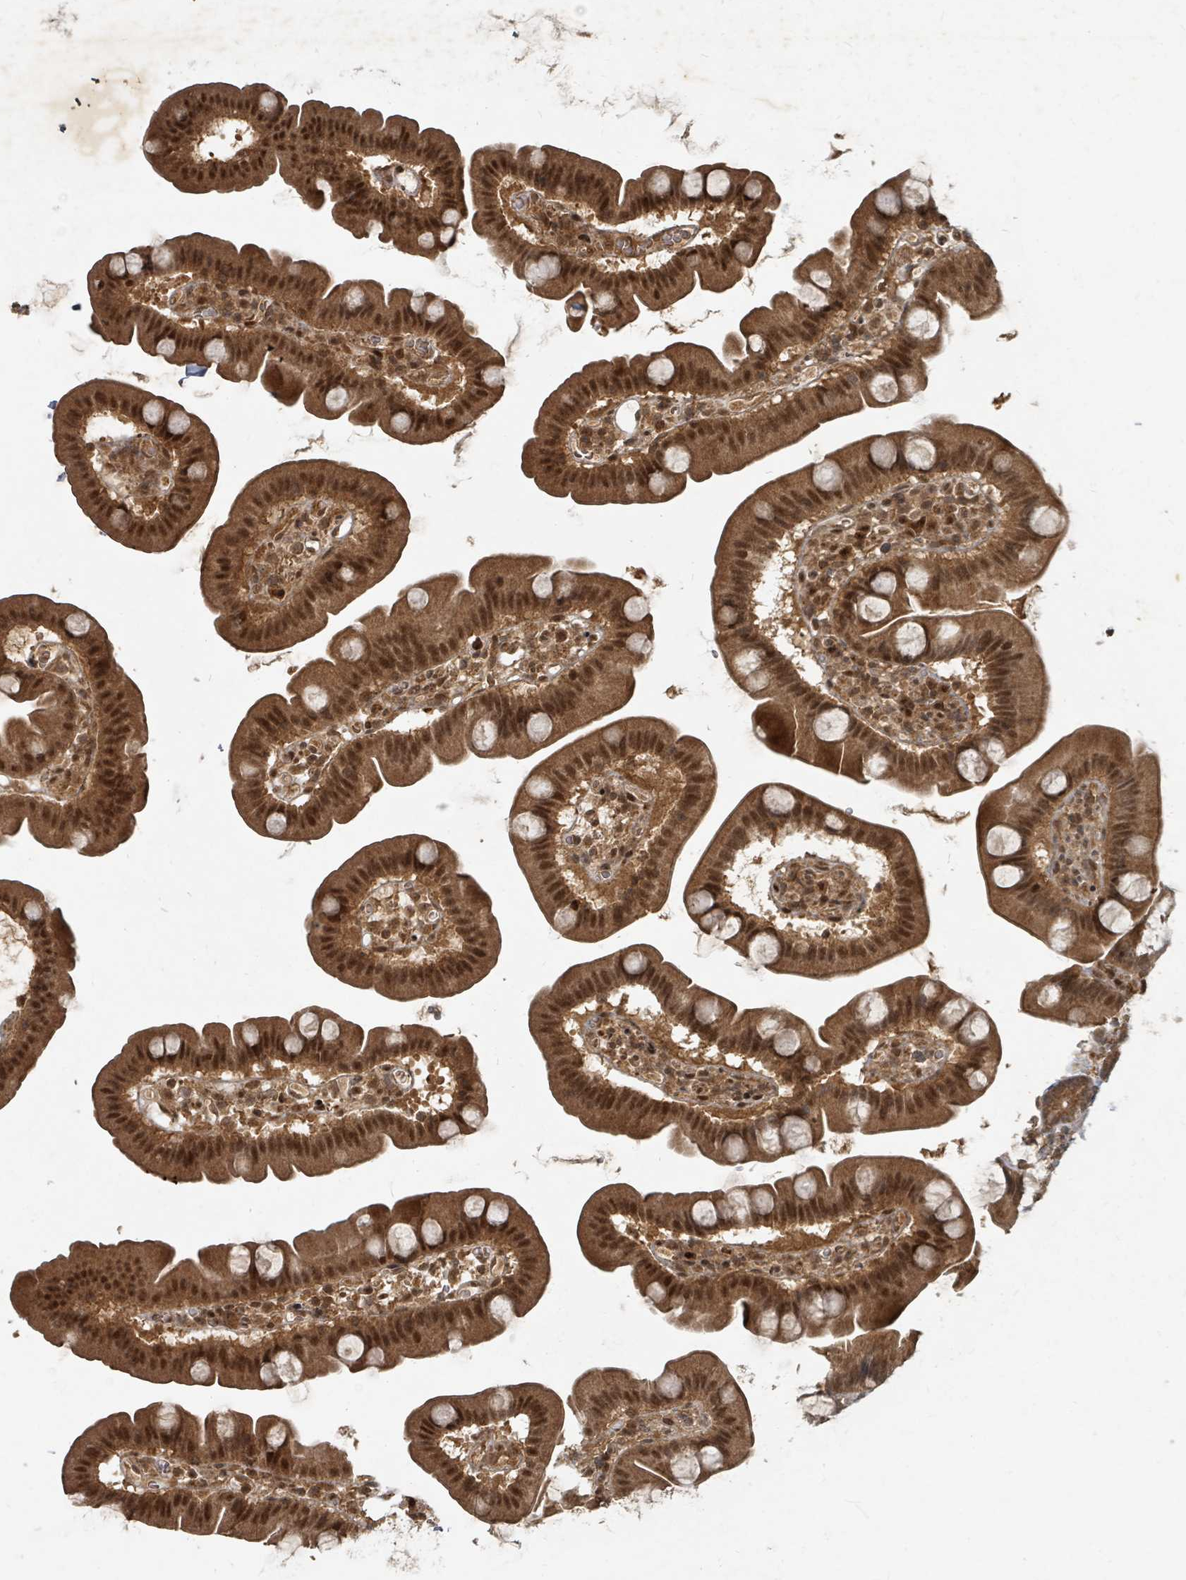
{"staining": {"intensity": "strong", "quantity": ">75%", "location": "cytoplasmic/membranous,nuclear"}, "tissue": "small intestine", "cell_type": "Glandular cells", "image_type": "normal", "snomed": [{"axis": "morphology", "description": "Normal tissue, NOS"}, {"axis": "topography", "description": "Small intestine"}], "caption": "Unremarkable small intestine was stained to show a protein in brown. There is high levels of strong cytoplasmic/membranous,nuclear expression in about >75% of glandular cells.", "gene": "KDM4E", "patient": {"sex": "female", "age": 68}}